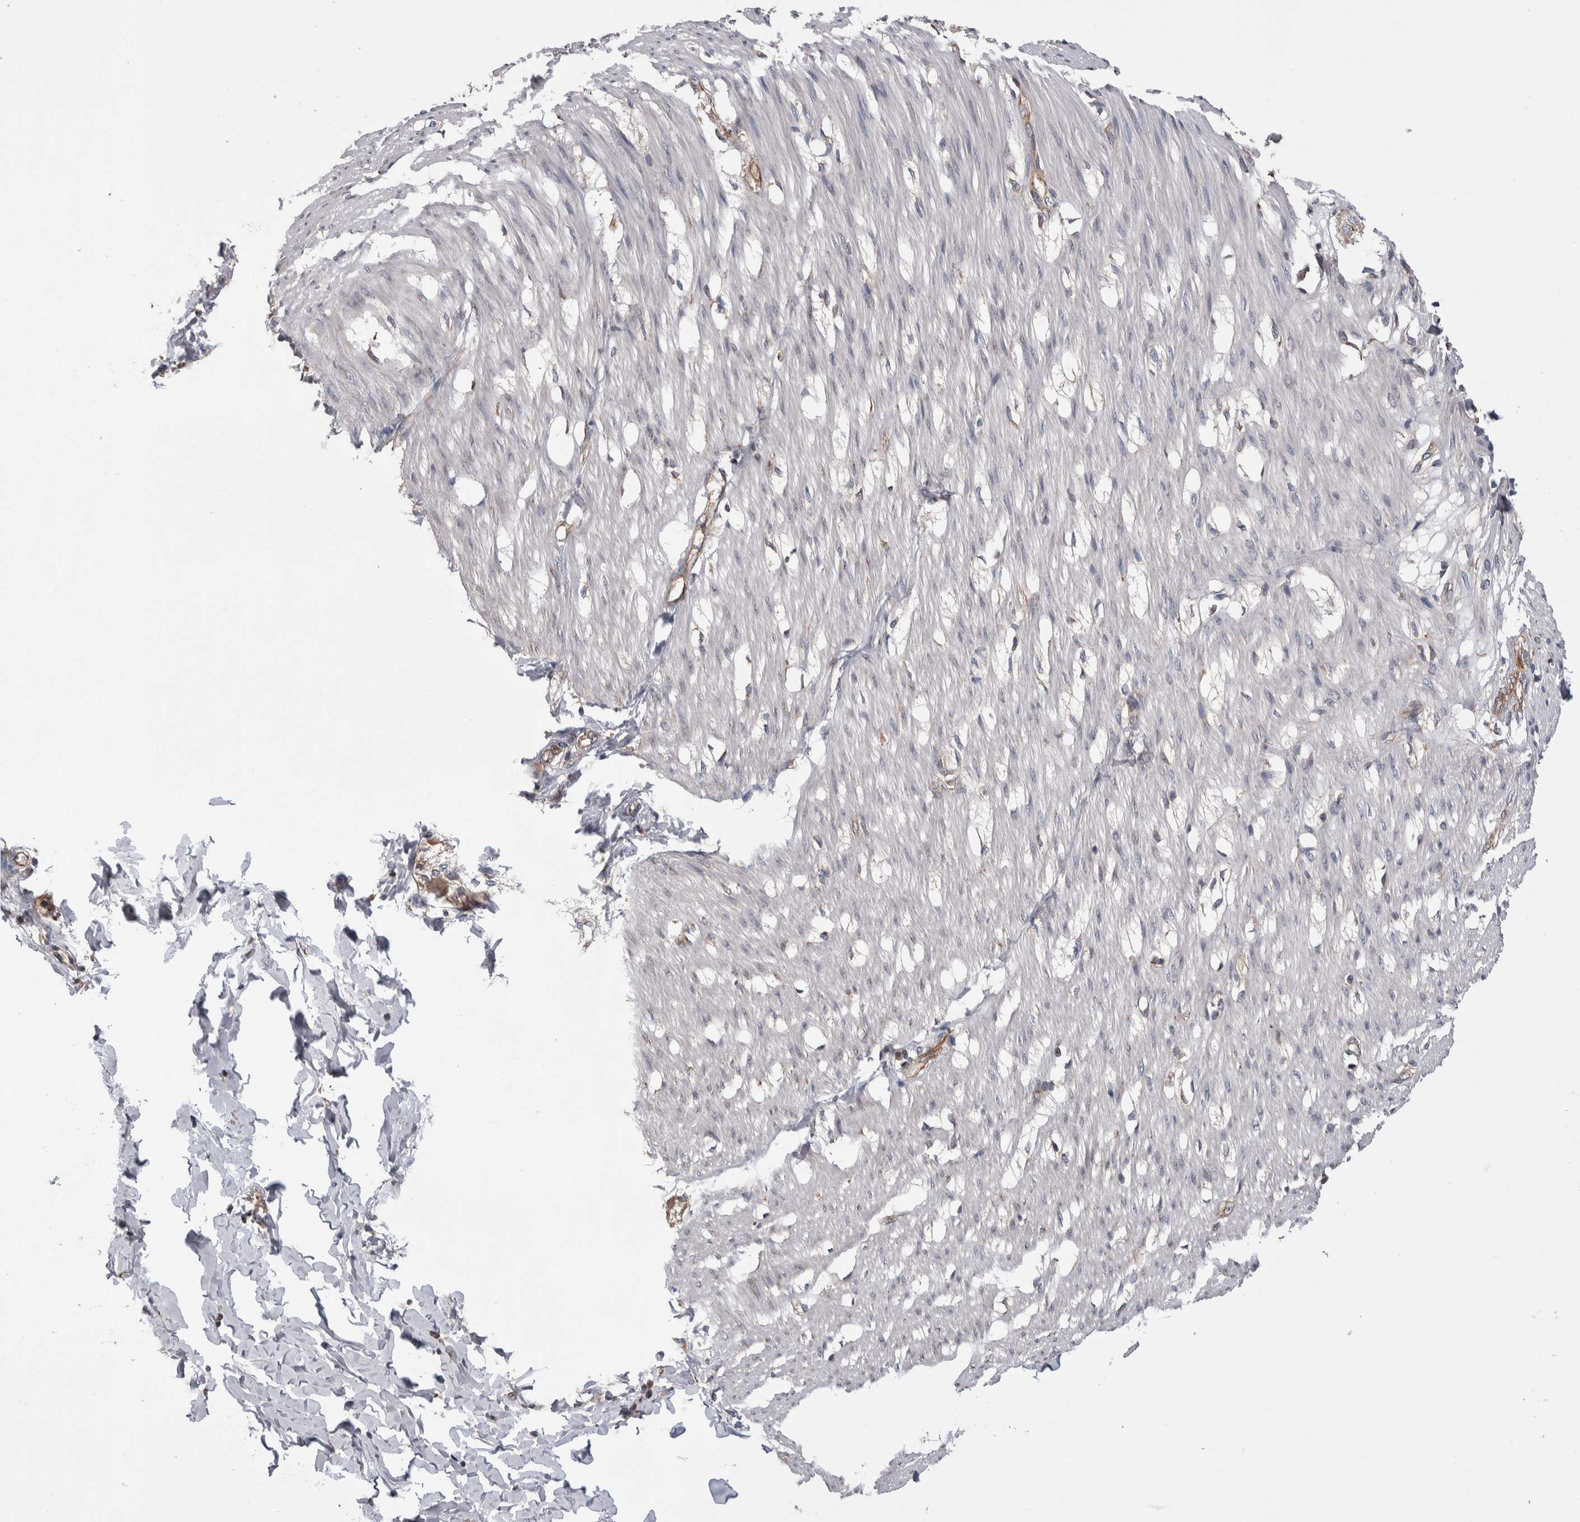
{"staining": {"intensity": "negative", "quantity": "none", "location": "none"}, "tissue": "smooth muscle", "cell_type": "Smooth muscle cells", "image_type": "normal", "snomed": [{"axis": "morphology", "description": "Normal tissue, NOS"}, {"axis": "morphology", "description": "Adenocarcinoma, NOS"}, {"axis": "topography", "description": "Smooth muscle"}, {"axis": "topography", "description": "Colon"}], "caption": "Immunohistochemical staining of unremarkable smooth muscle exhibits no significant expression in smooth muscle cells. (Brightfield microscopy of DAB immunohistochemistry (IHC) at high magnification).", "gene": "LIMA1", "patient": {"sex": "male", "age": 14}}